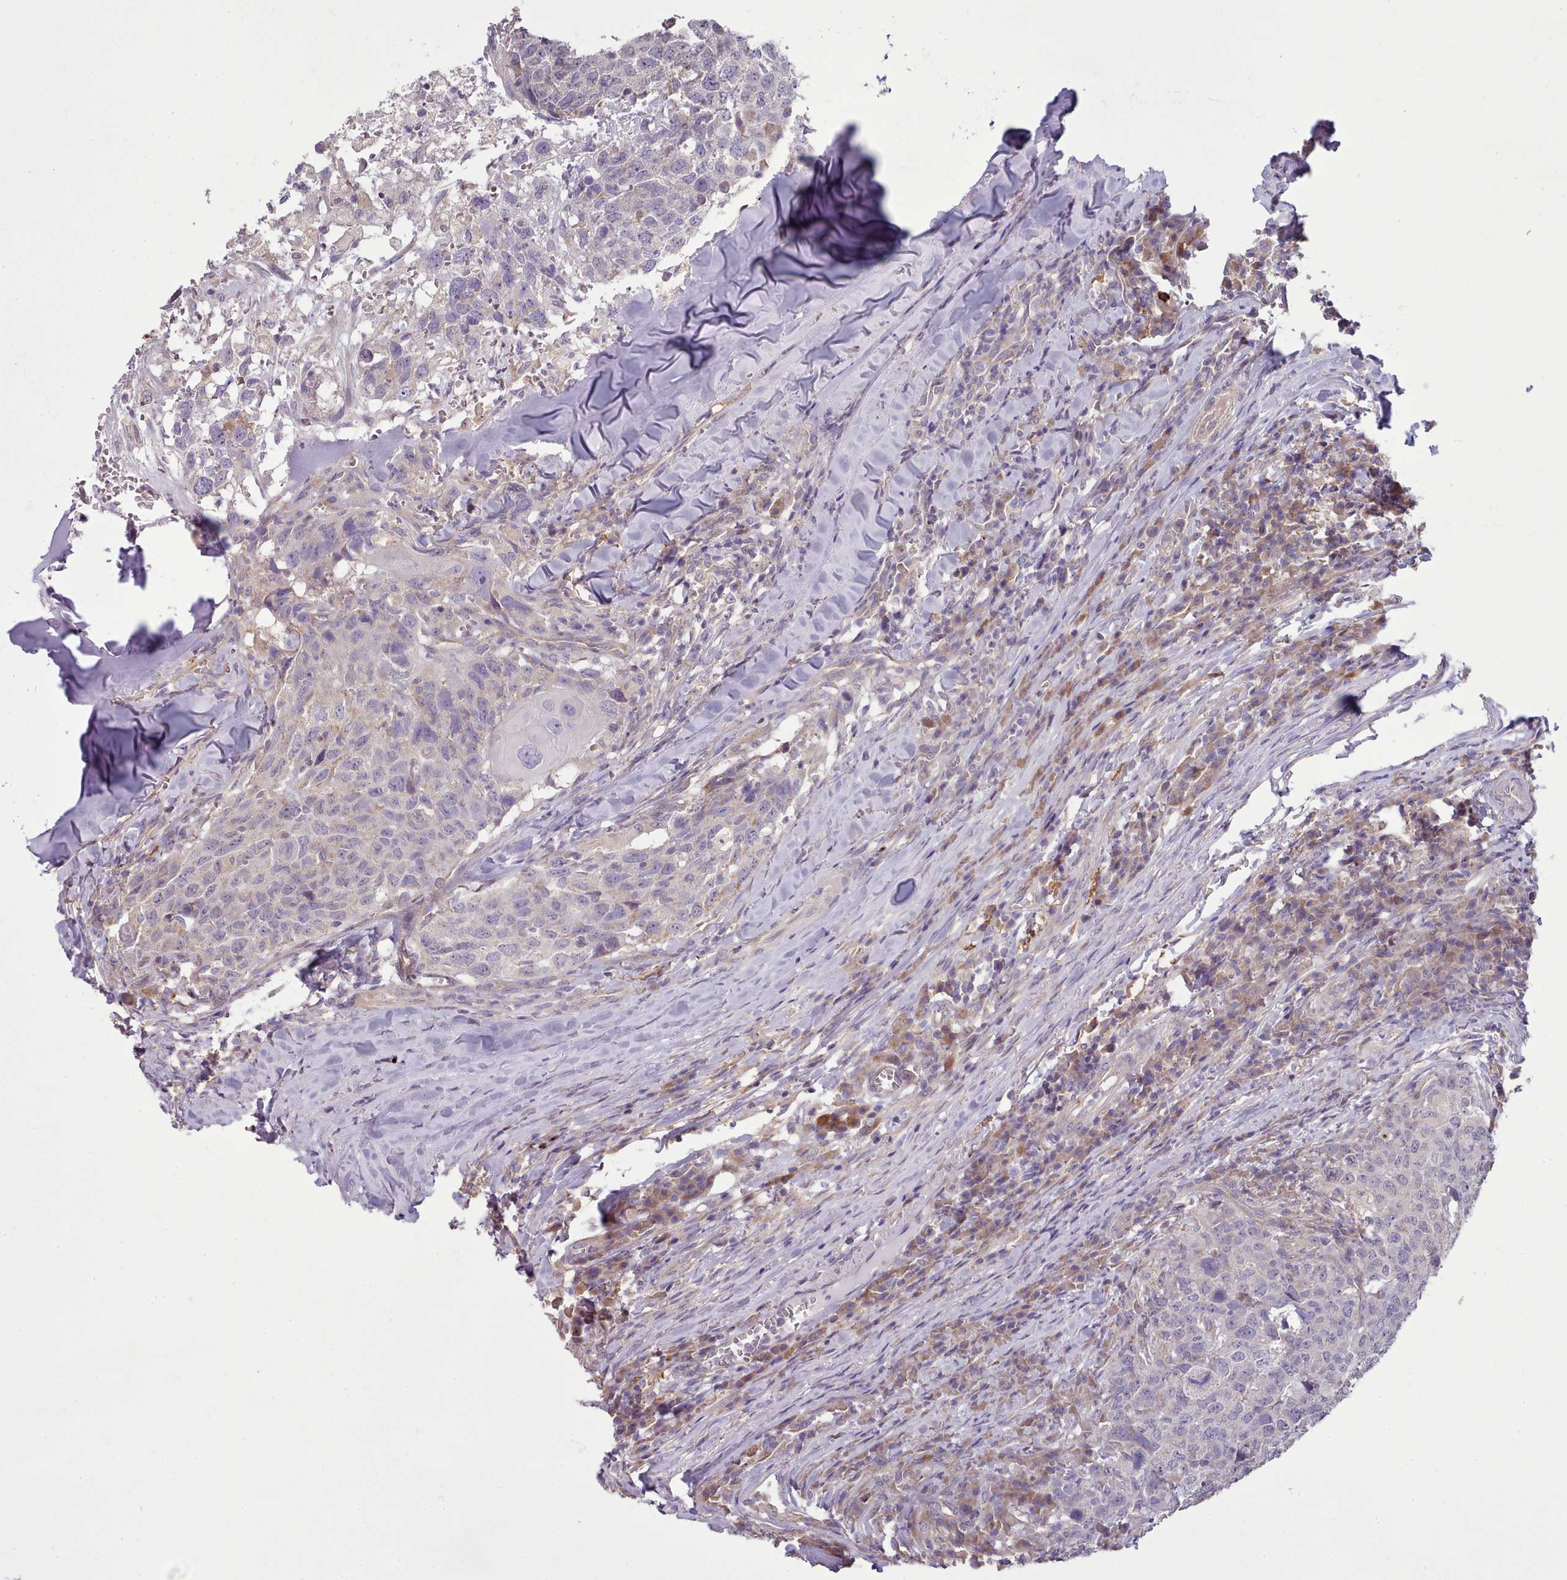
{"staining": {"intensity": "negative", "quantity": "none", "location": "none"}, "tissue": "head and neck cancer", "cell_type": "Tumor cells", "image_type": "cancer", "snomed": [{"axis": "morphology", "description": "Normal tissue, NOS"}, {"axis": "morphology", "description": "Squamous cell carcinoma, NOS"}, {"axis": "topography", "description": "Skeletal muscle"}, {"axis": "topography", "description": "Vascular tissue"}, {"axis": "topography", "description": "Peripheral nerve tissue"}, {"axis": "topography", "description": "Head-Neck"}], "caption": "This is a image of immunohistochemistry (IHC) staining of head and neck squamous cell carcinoma, which shows no expression in tumor cells.", "gene": "DPF1", "patient": {"sex": "male", "age": 66}}